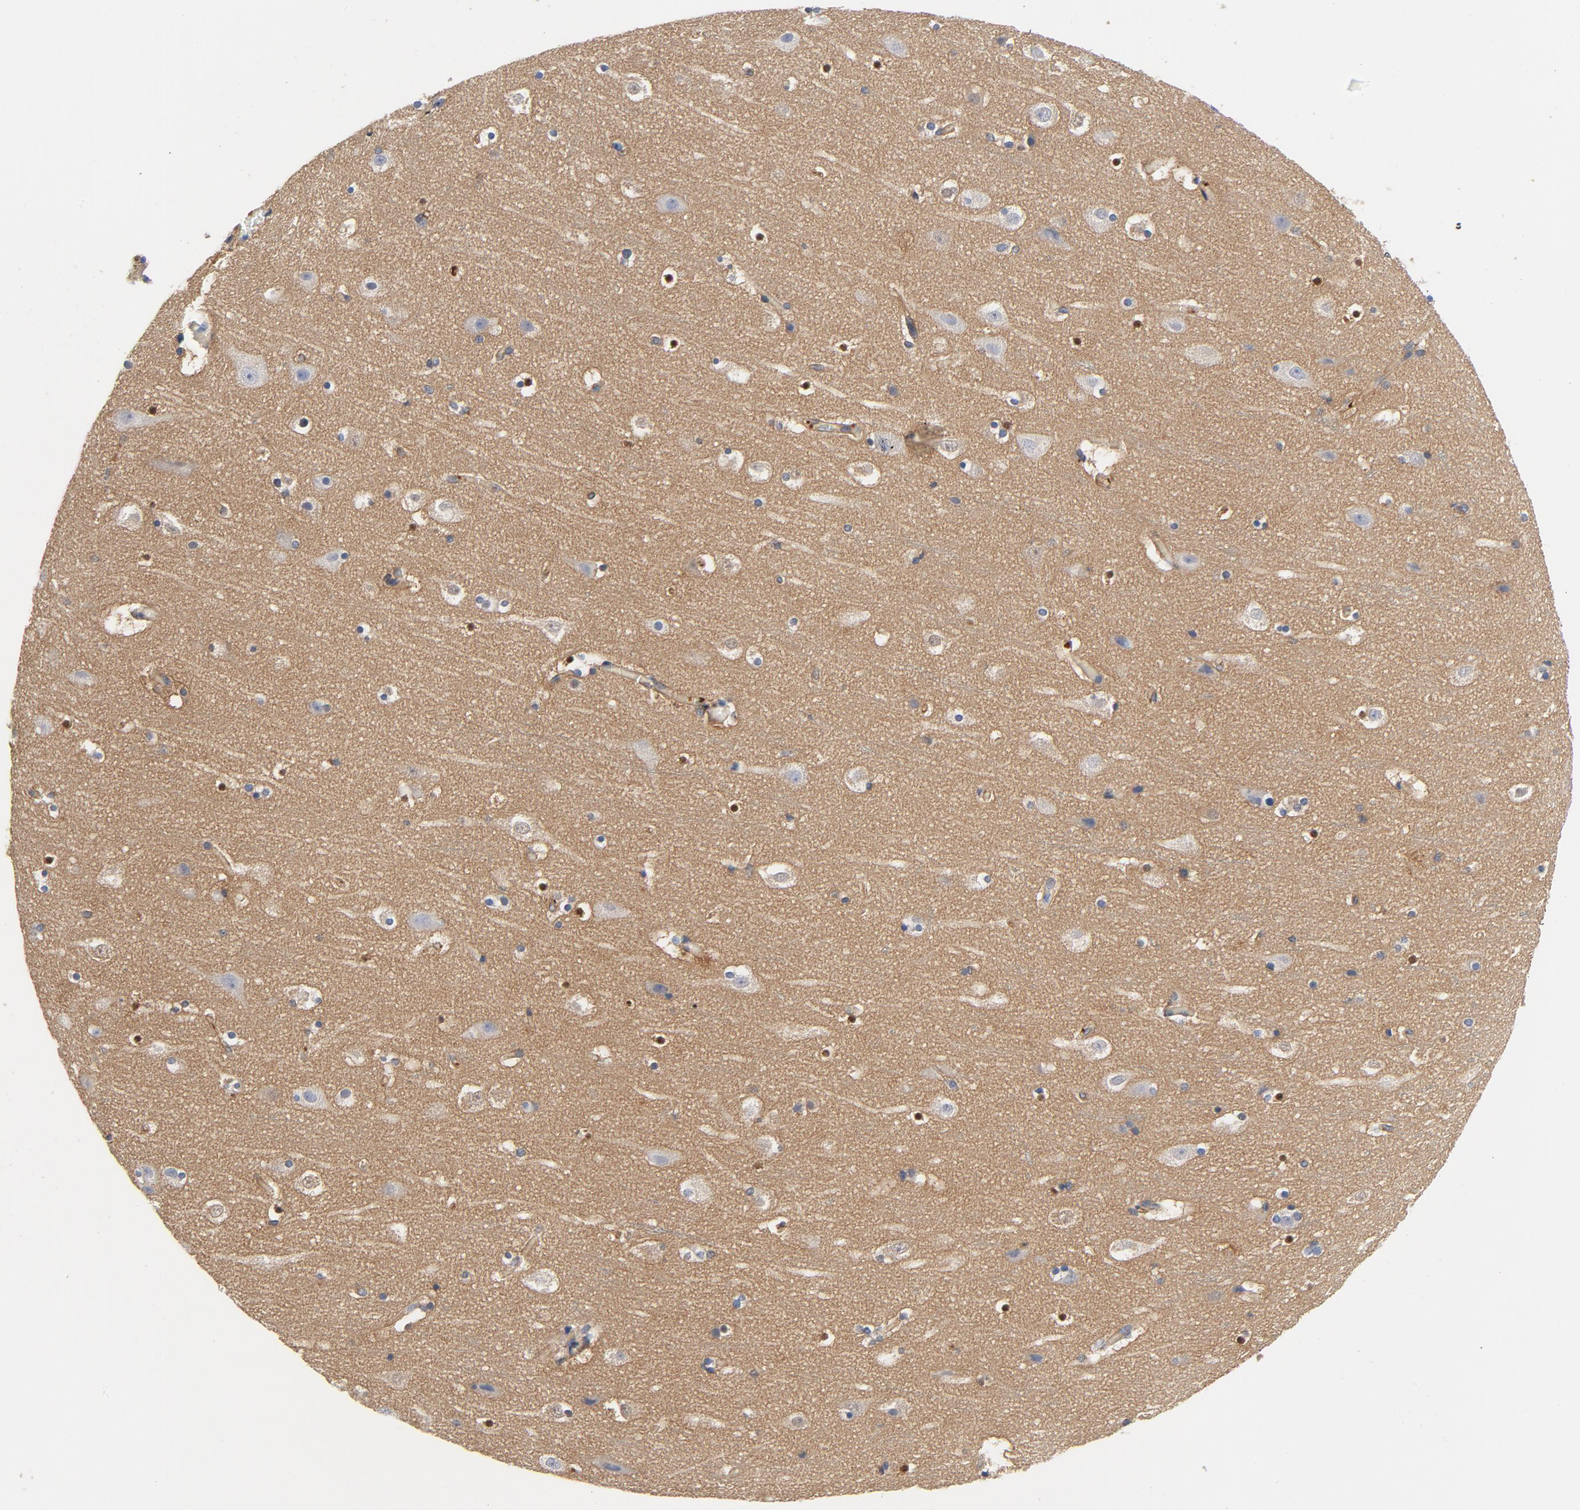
{"staining": {"intensity": "weak", "quantity": ">75%", "location": "cytoplasmic/membranous"}, "tissue": "cerebral cortex", "cell_type": "Endothelial cells", "image_type": "normal", "snomed": [{"axis": "morphology", "description": "Normal tissue, NOS"}, {"axis": "topography", "description": "Cerebral cortex"}], "caption": "Protein expression analysis of benign cerebral cortex reveals weak cytoplasmic/membranous expression in approximately >75% of endothelial cells. The staining was performed using DAB (3,3'-diaminobenzidine) to visualize the protein expression in brown, while the nuclei were stained in blue with hematoxylin (Magnification: 20x).", "gene": "SRC", "patient": {"sex": "male", "age": 45}}